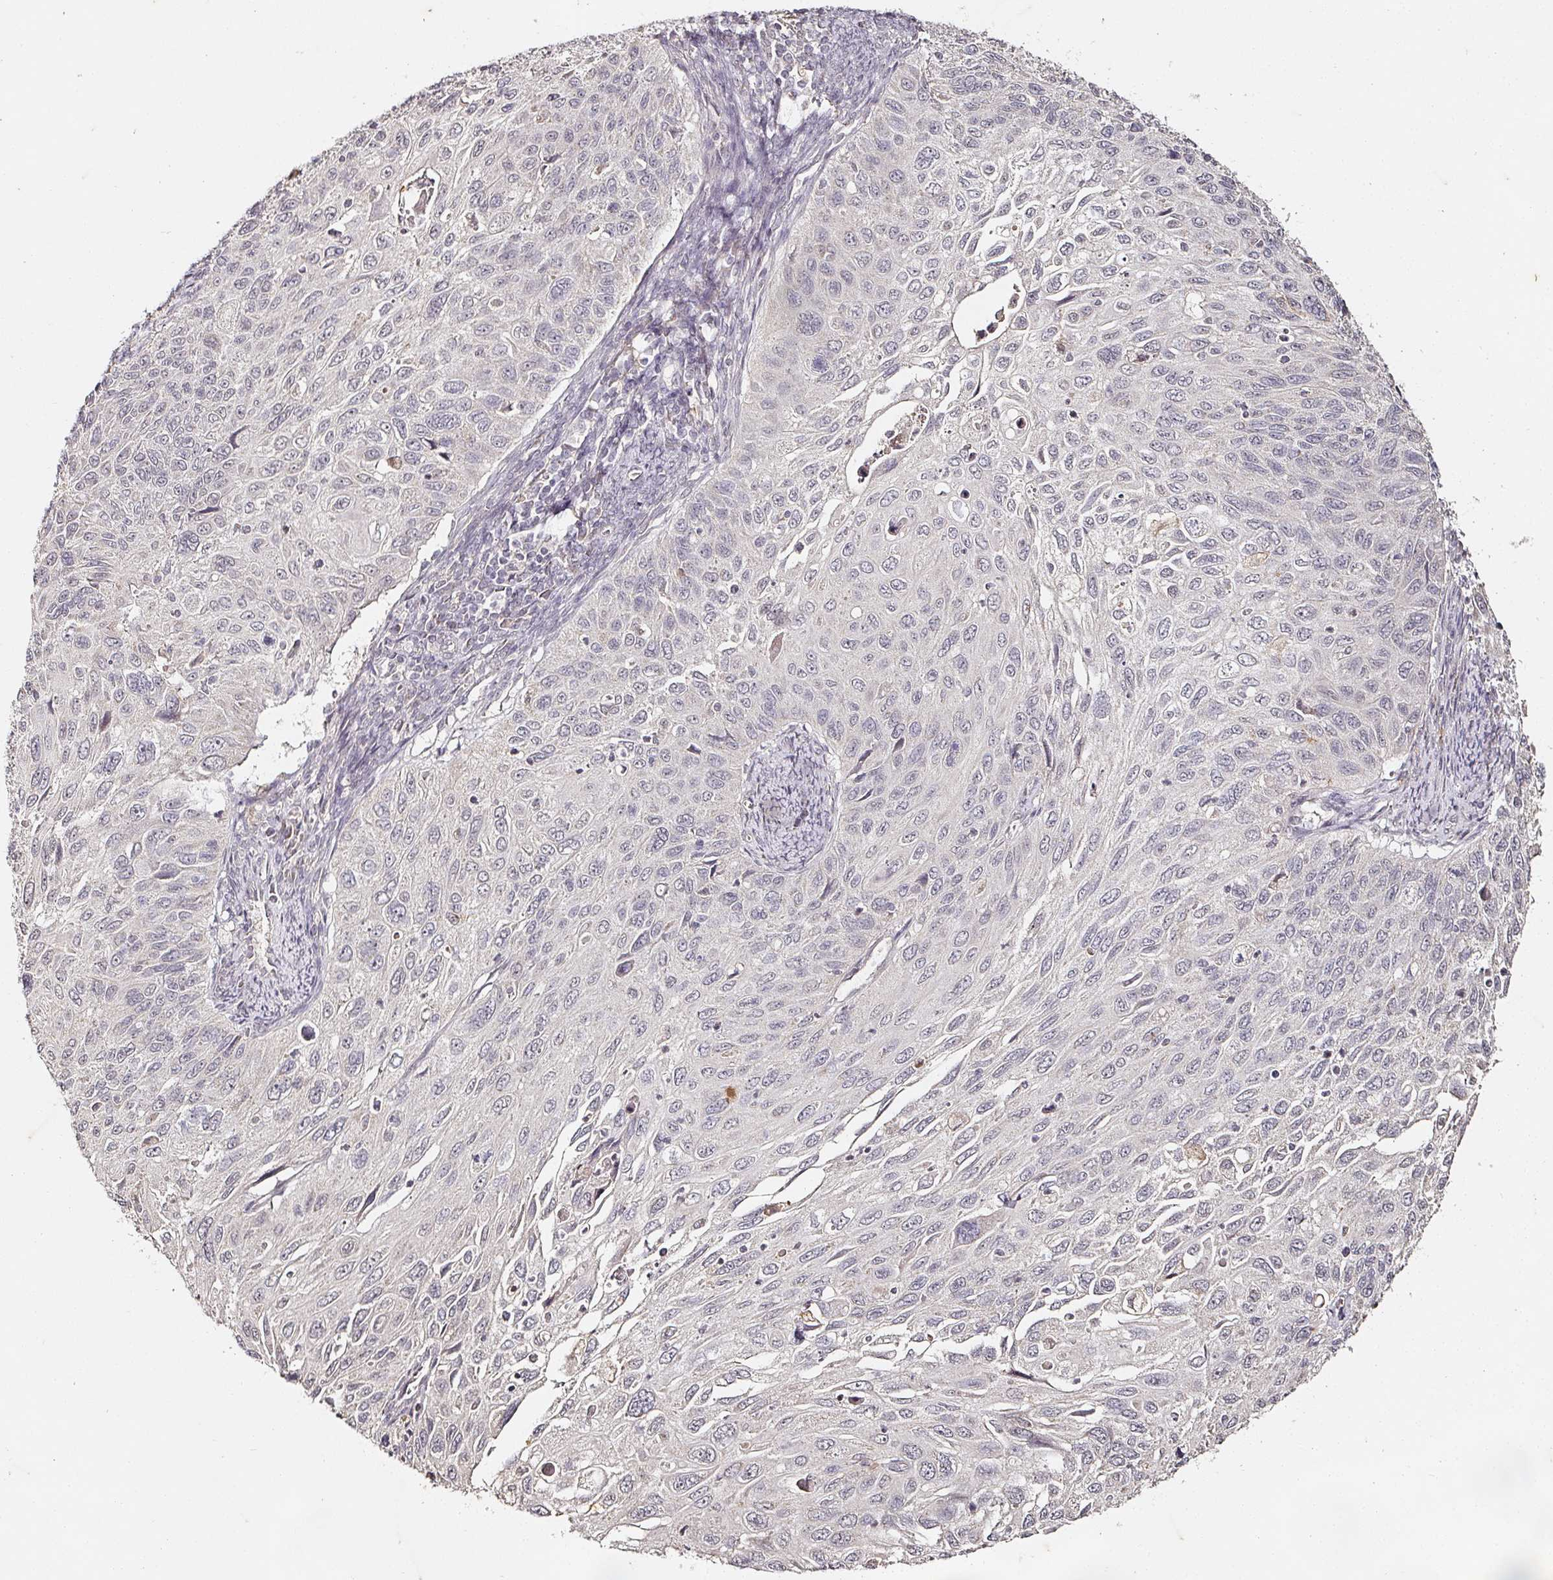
{"staining": {"intensity": "negative", "quantity": "none", "location": "none"}, "tissue": "cervical cancer", "cell_type": "Tumor cells", "image_type": "cancer", "snomed": [{"axis": "morphology", "description": "Squamous cell carcinoma, NOS"}, {"axis": "topography", "description": "Cervix"}], "caption": "A photomicrograph of human cervical cancer (squamous cell carcinoma) is negative for staining in tumor cells.", "gene": "CAPN5", "patient": {"sex": "female", "age": 70}}